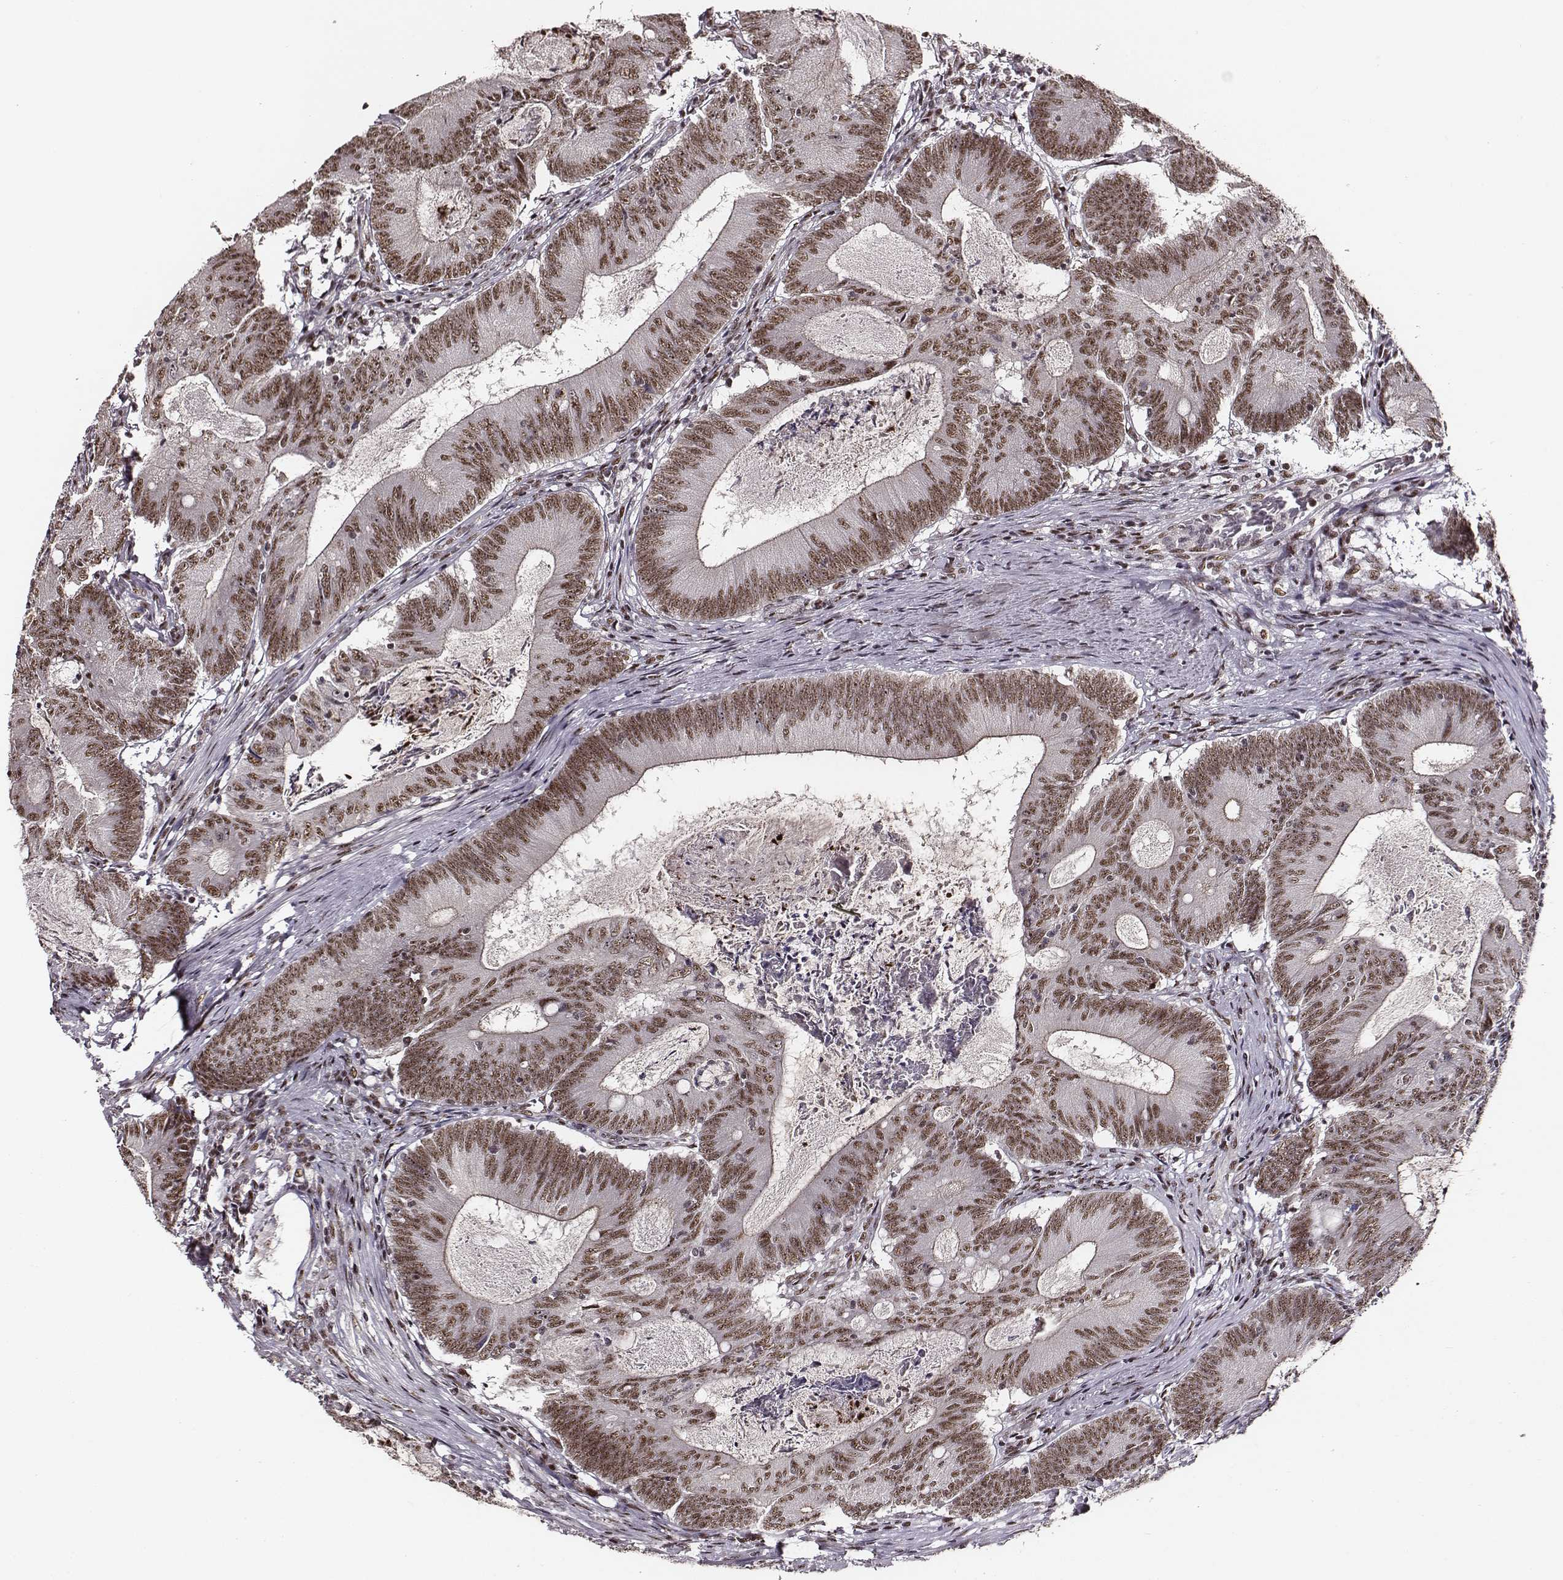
{"staining": {"intensity": "moderate", "quantity": ">75%", "location": "nuclear"}, "tissue": "colorectal cancer", "cell_type": "Tumor cells", "image_type": "cancer", "snomed": [{"axis": "morphology", "description": "Adenocarcinoma, NOS"}, {"axis": "topography", "description": "Colon"}], "caption": "Adenocarcinoma (colorectal) stained for a protein (brown) displays moderate nuclear positive expression in about >75% of tumor cells.", "gene": "PPARA", "patient": {"sex": "female", "age": 70}}